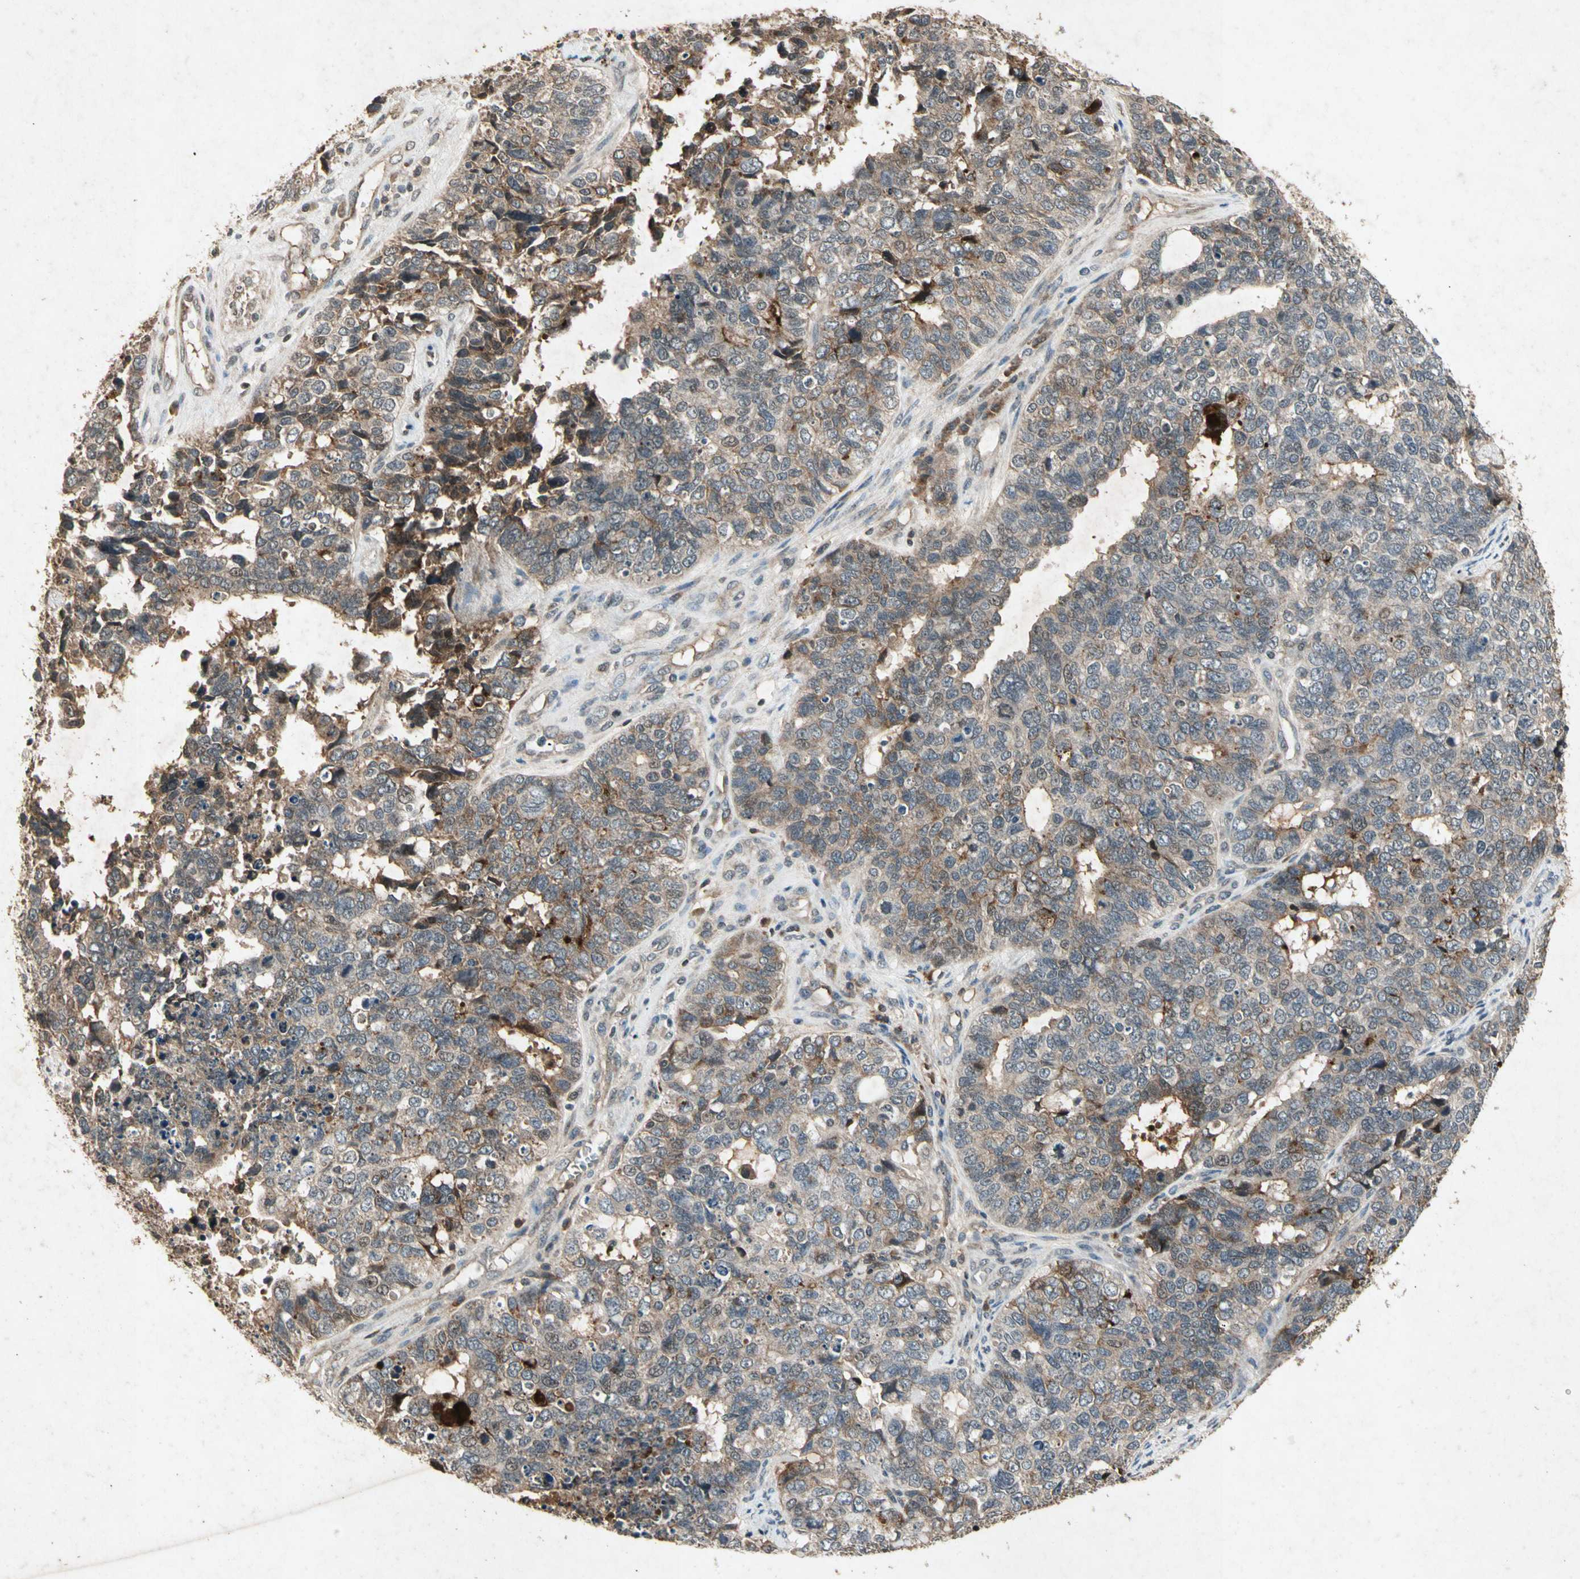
{"staining": {"intensity": "moderate", "quantity": ">75%", "location": "cytoplasmic/membranous"}, "tissue": "cervical cancer", "cell_type": "Tumor cells", "image_type": "cancer", "snomed": [{"axis": "morphology", "description": "Squamous cell carcinoma, NOS"}, {"axis": "topography", "description": "Cervix"}], "caption": "Cervical cancer stained with immunohistochemistry (IHC) displays moderate cytoplasmic/membranous expression in about >75% of tumor cells. The staining was performed using DAB to visualize the protein expression in brown, while the nuclei were stained in blue with hematoxylin (Magnification: 20x).", "gene": "CP", "patient": {"sex": "female", "age": 63}}